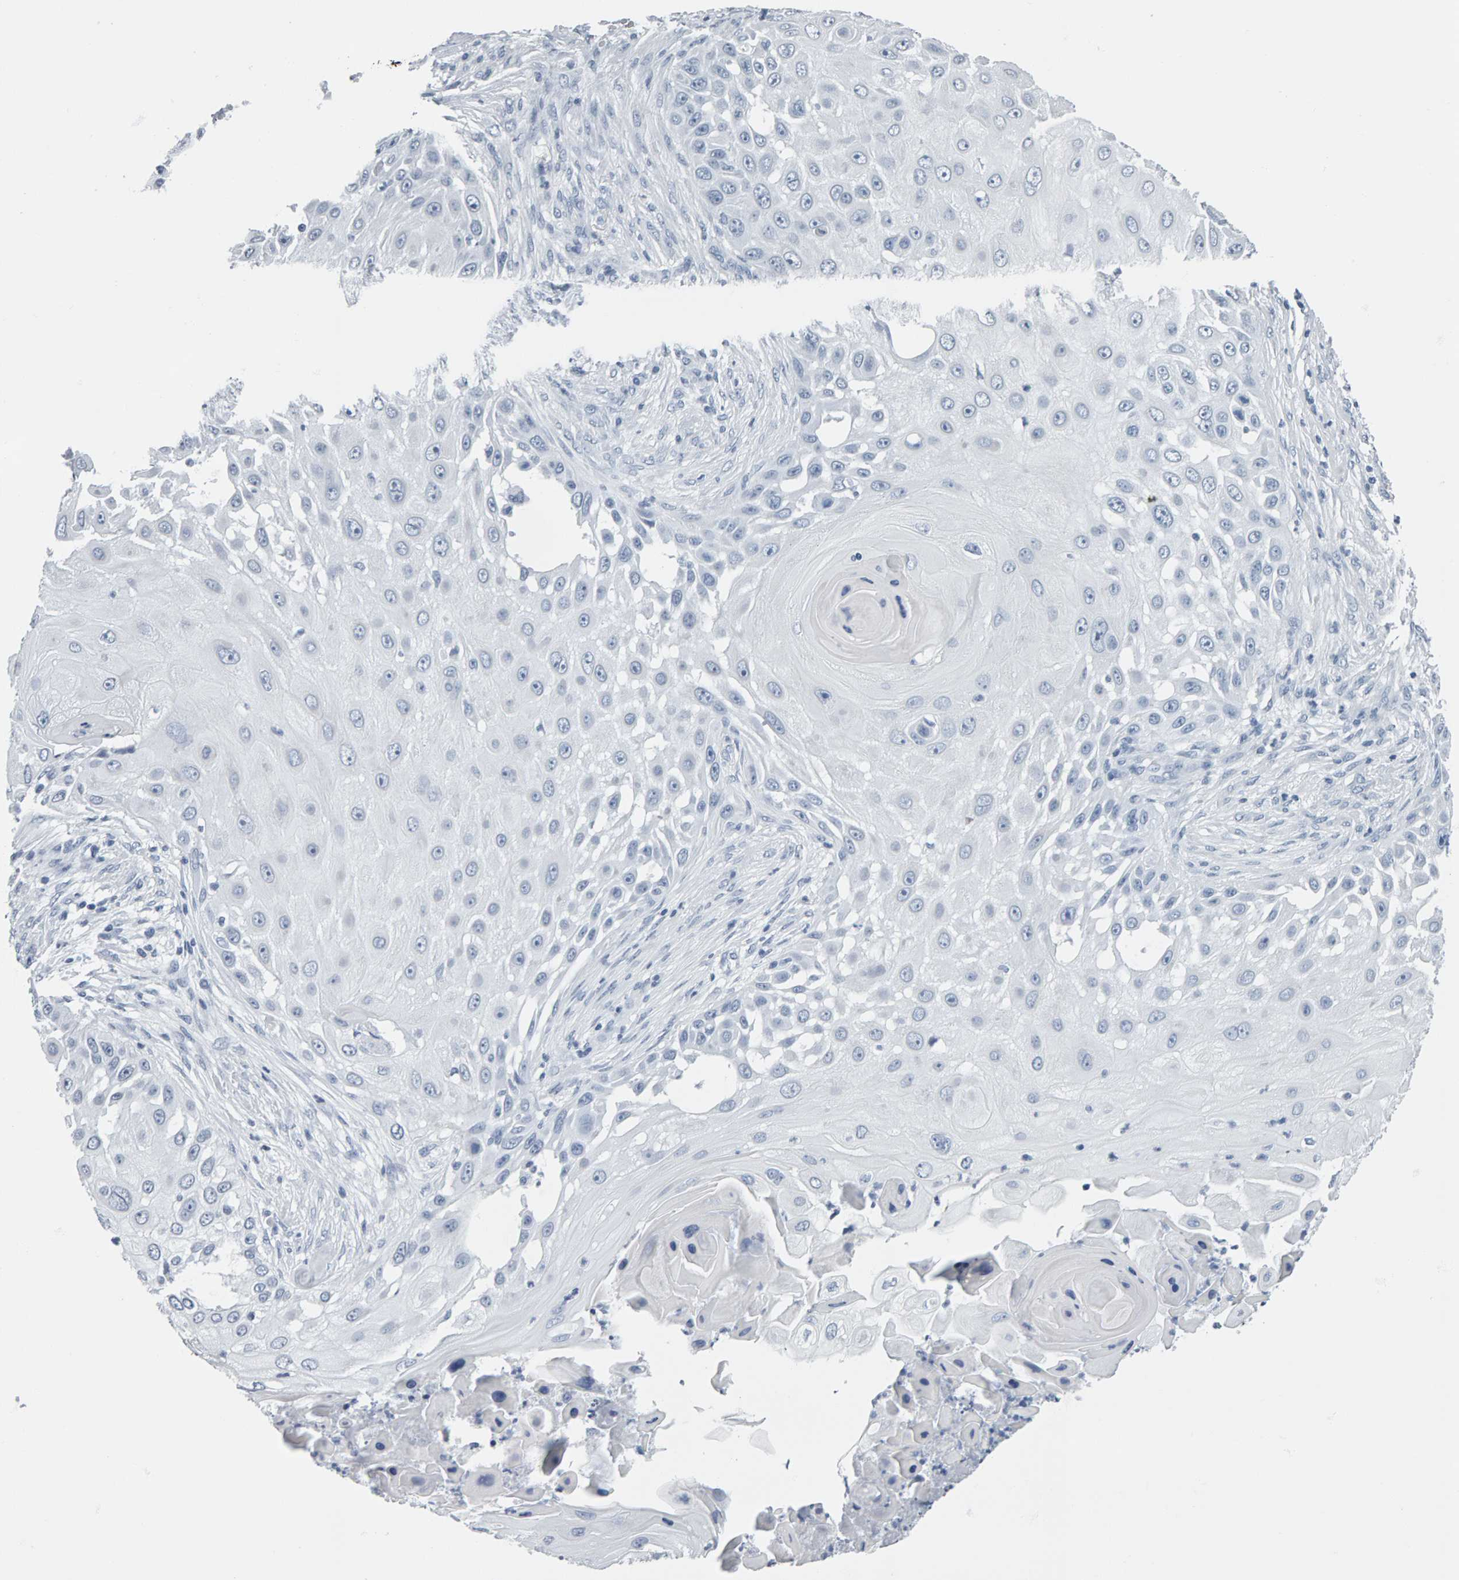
{"staining": {"intensity": "negative", "quantity": "none", "location": "none"}, "tissue": "skin cancer", "cell_type": "Tumor cells", "image_type": "cancer", "snomed": [{"axis": "morphology", "description": "Squamous cell carcinoma, NOS"}, {"axis": "topography", "description": "Skin"}], "caption": "IHC of human skin squamous cell carcinoma reveals no positivity in tumor cells.", "gene": "SPACA3", "patient": {"sex": "female", "age": 44}}